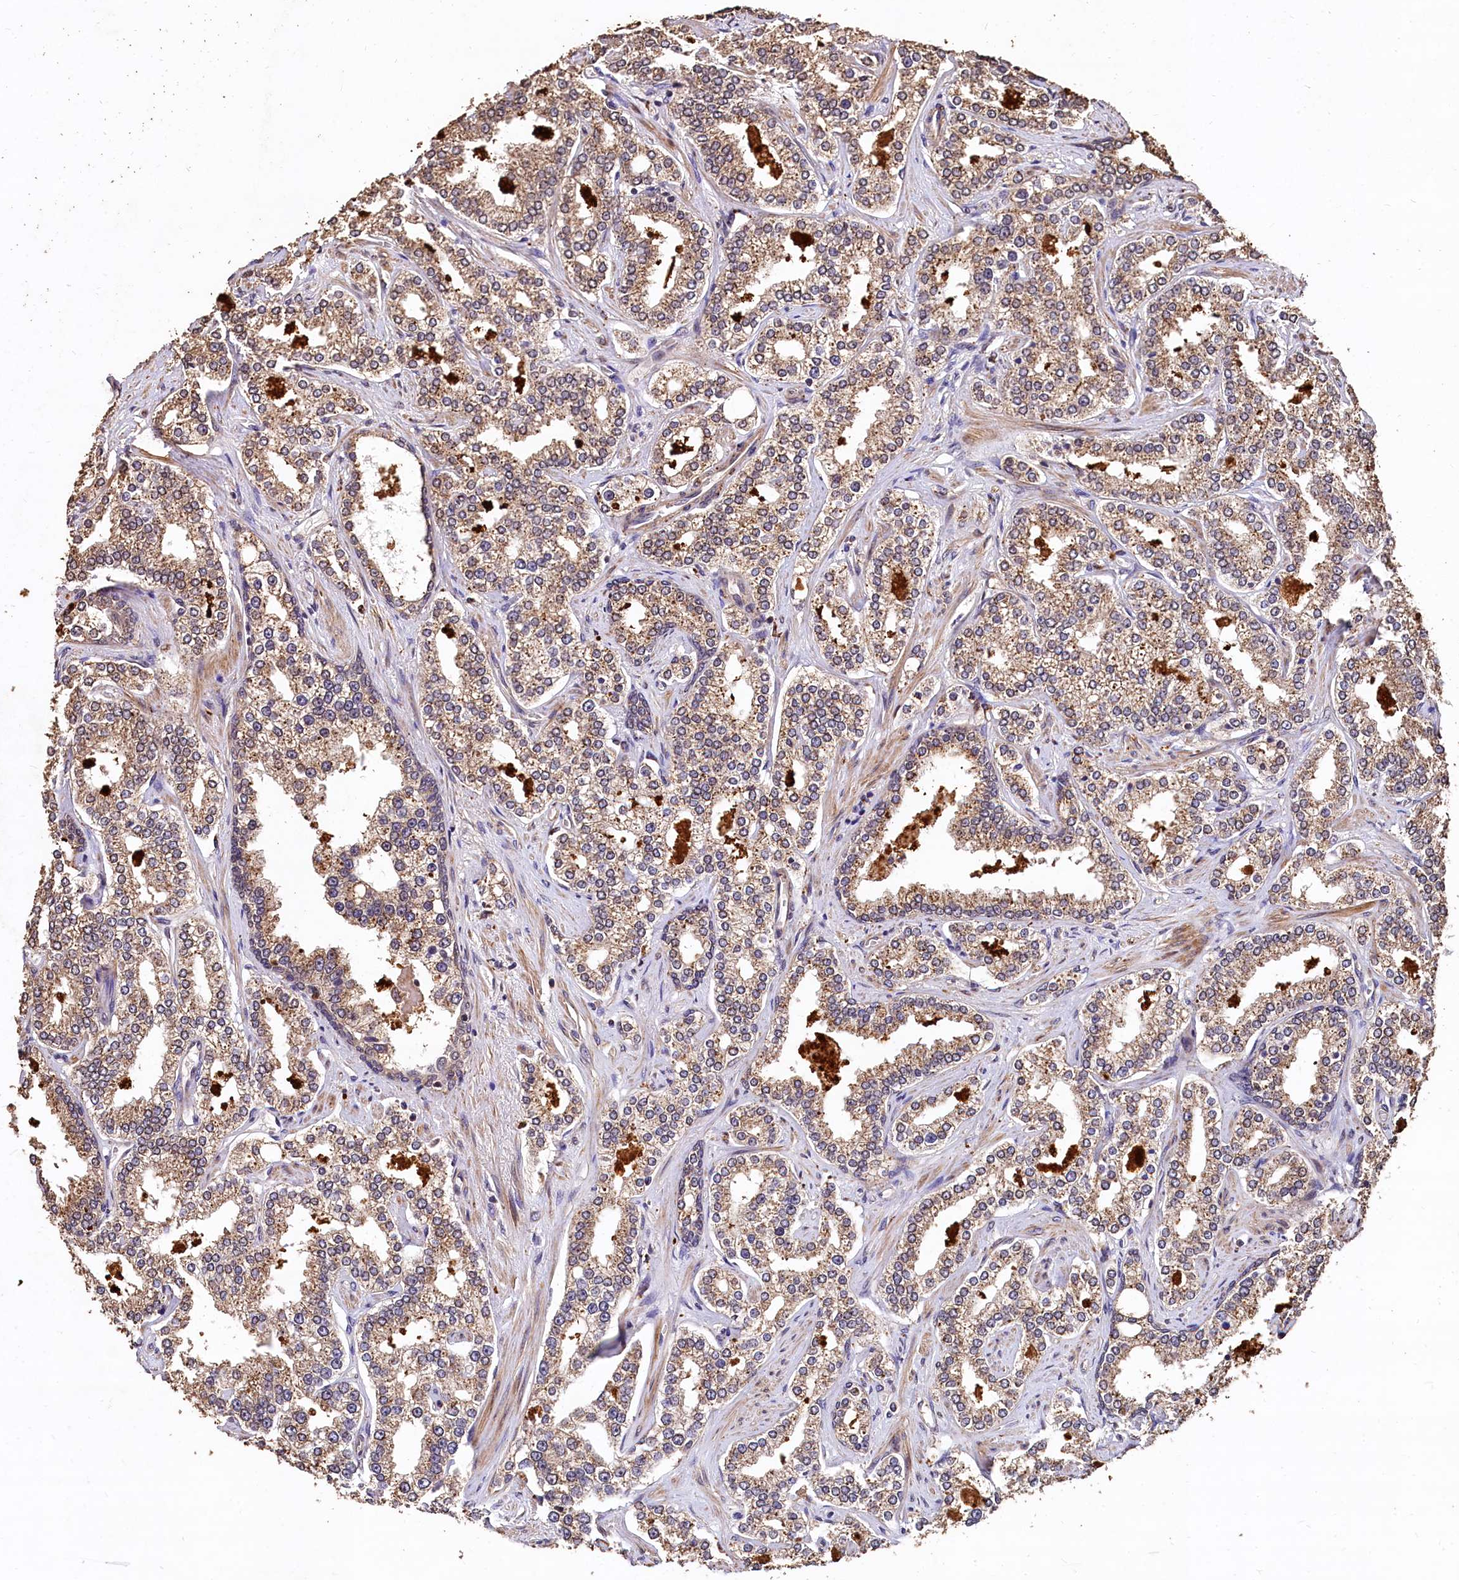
{"staining": {"intensity": "moderate", "quantity": ">75%", "location": "cytoplasmic/membranous"}, "tissue": "prostate cancer", "cell_type": "Tumor cells", "image_type": "cancer", "snomed": [{"axis": "morphology", "description": "Normal tissue, NOS"}, {"axis": "morphology", "description": "Adenocarcinoma, High grade"}, {"axis": "topography", "description": "Prostate"}], "caption": "Immunohistochemistry histopathology image of prostate cancer stained for a protein (brown), which demonstrates medium levels of moderate cytoplasmic/membranous staining in about >75% of tumor cells.", "gene": "LSM4", "patient": {"sex": "male", "age": 83}}